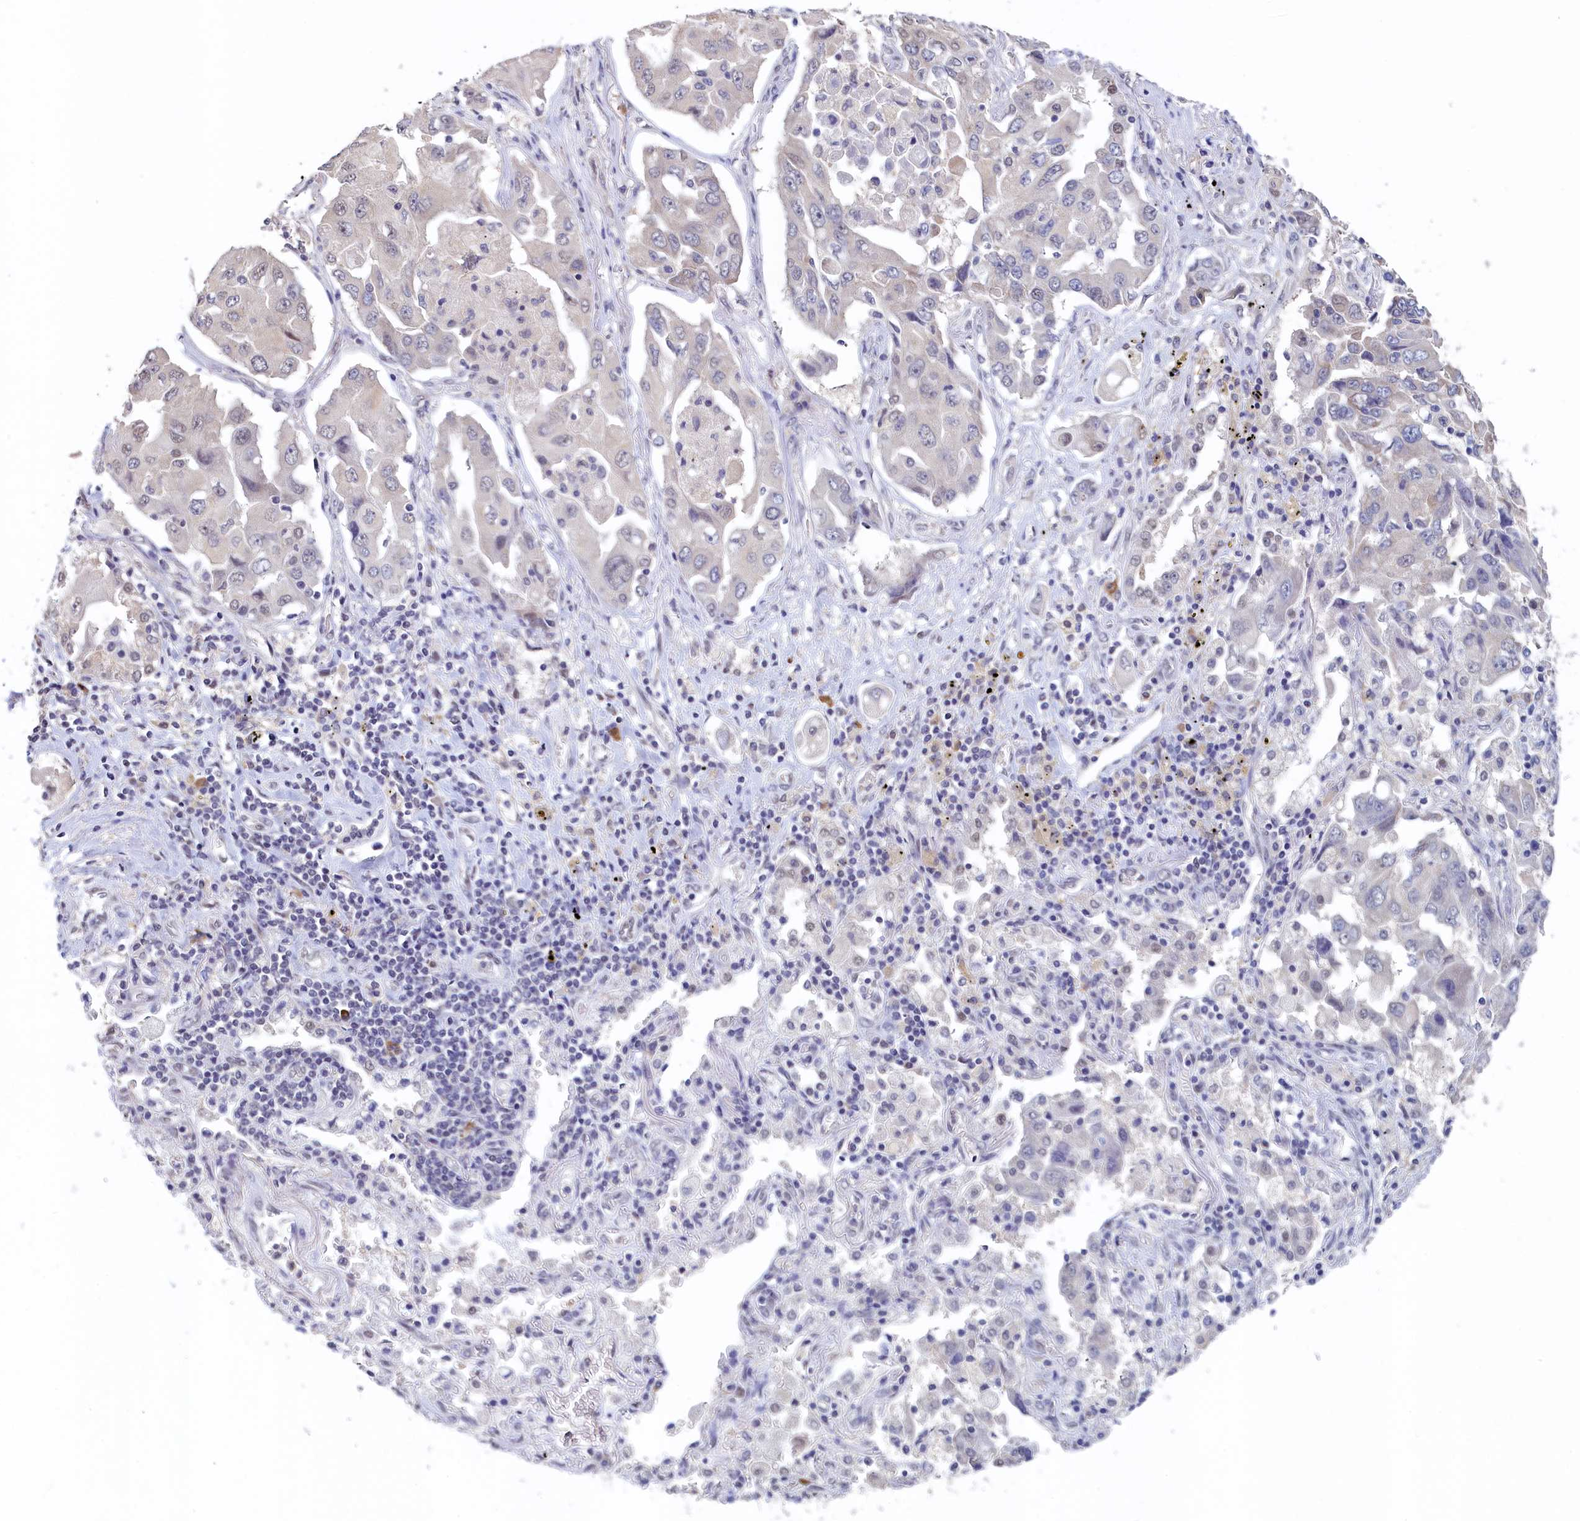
{"staining": {"intensity": "negative", "quantity": "none", "location": "none"}, "tissue": "lung cancer", "cell_type": "Tumor cells", "image_type": "cancer", "snomed": [{"axis": "morphology", "description": "Adenocarcinoma, NOS"}, {"axis": "topography", "description": "Lung"}], "caption": "Immunohistochemistry (IHC) image of human lung cancer stained for a protein (brown), which exhibits no staining in tumor cells. (Stains: DAB IHC with hematoxylin counter stain, Microscopy: brightfield microscopy at high magnification).", "gene": "MOSPD3", "patient": {"sex": "female", "age": 65}}